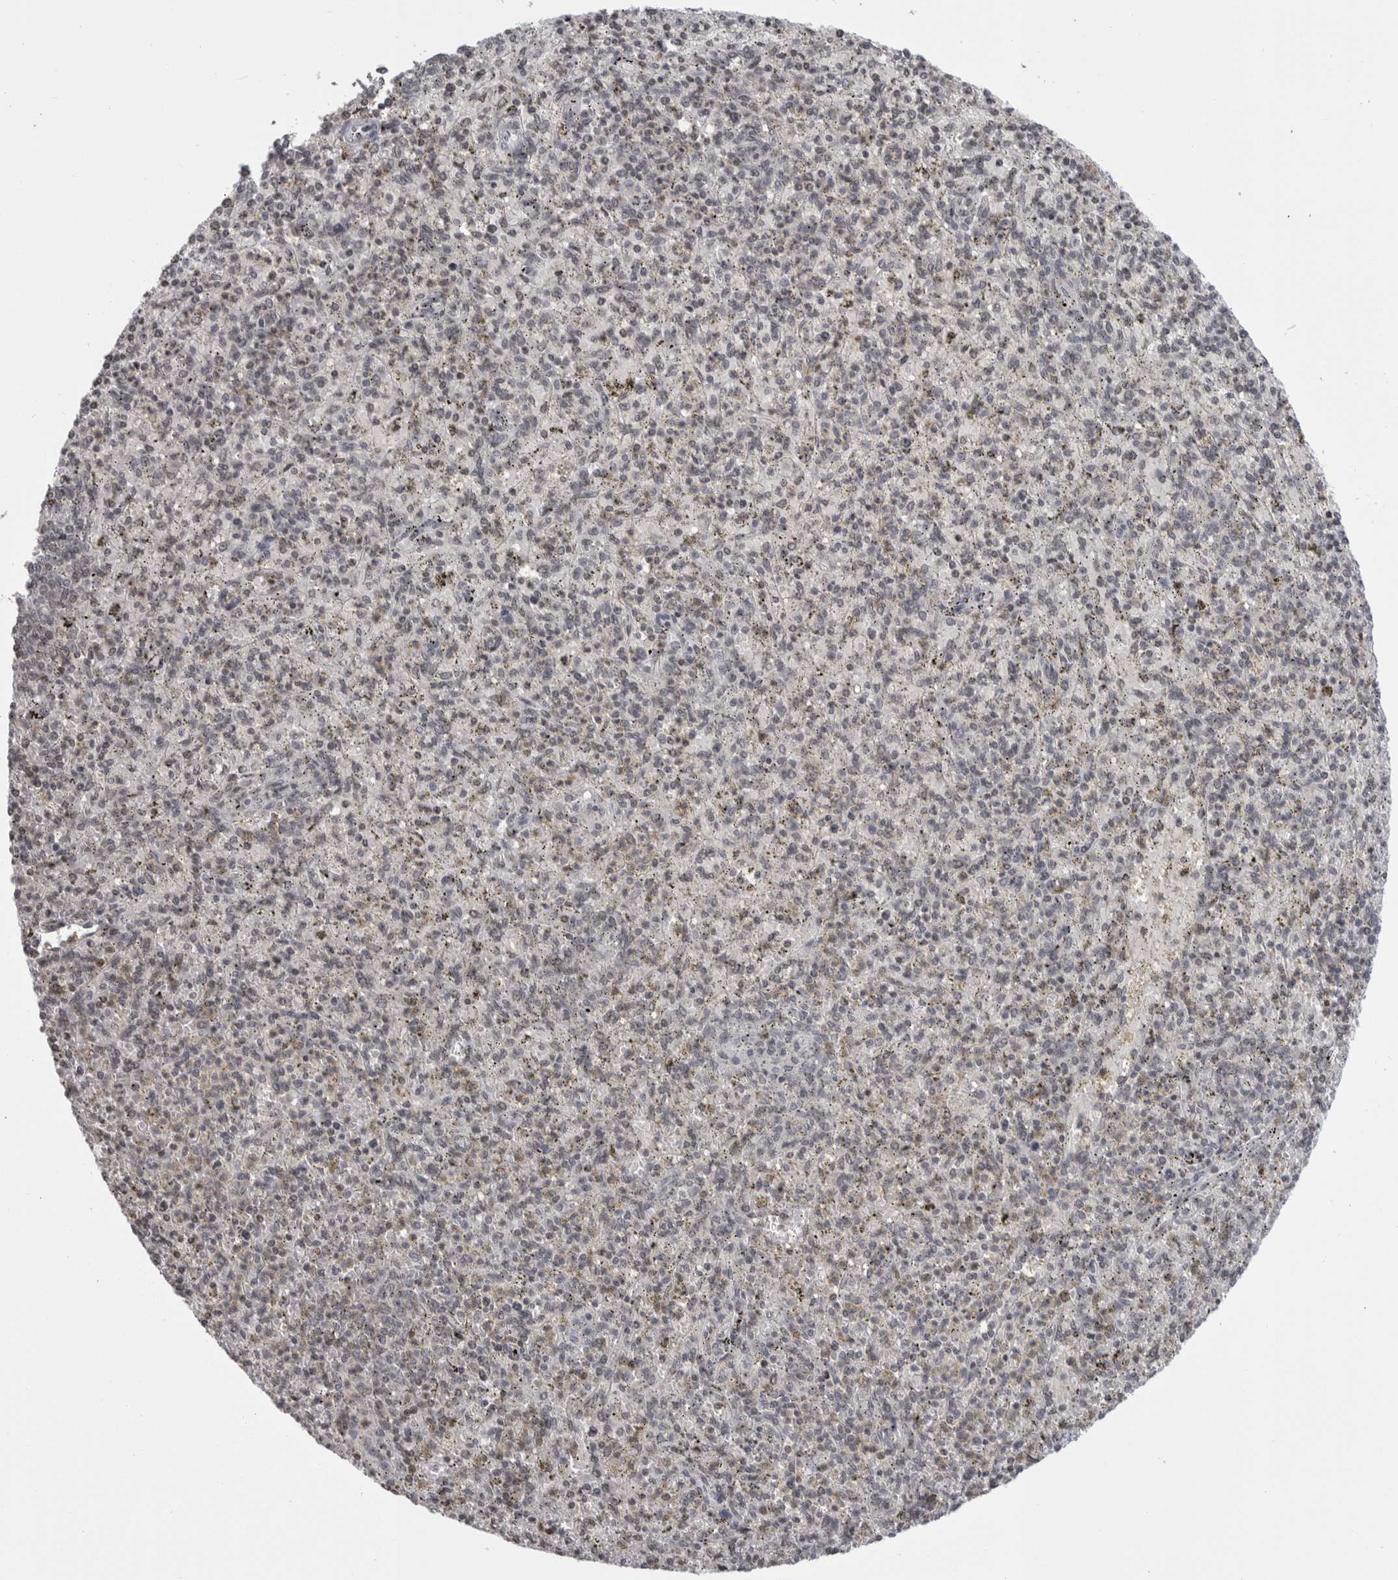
{"staining": {"intensity": "negative", "quantity": "none", "location": "none"}, "tissue": "spleen", "cell_type": "Cells in red pulp", "image_type": "normal", "snomed": [{"axis": "morphology", "description": "Normal tissue, NOS"}, {"axis": "topography", "description": "Spleen"}], "caption": "A high-resolution micrograph shows immunohistochemistry (IHC) staining of normal spleen, which displays no significant staining in cells in red pulp. (DAB (3,3'-diaminobenzidine) immunohistochemistry (IHC) with hematoxylin counter stain).", "gene": "ZSCAN21", "patient": {"sex": "male", "age": 72}}